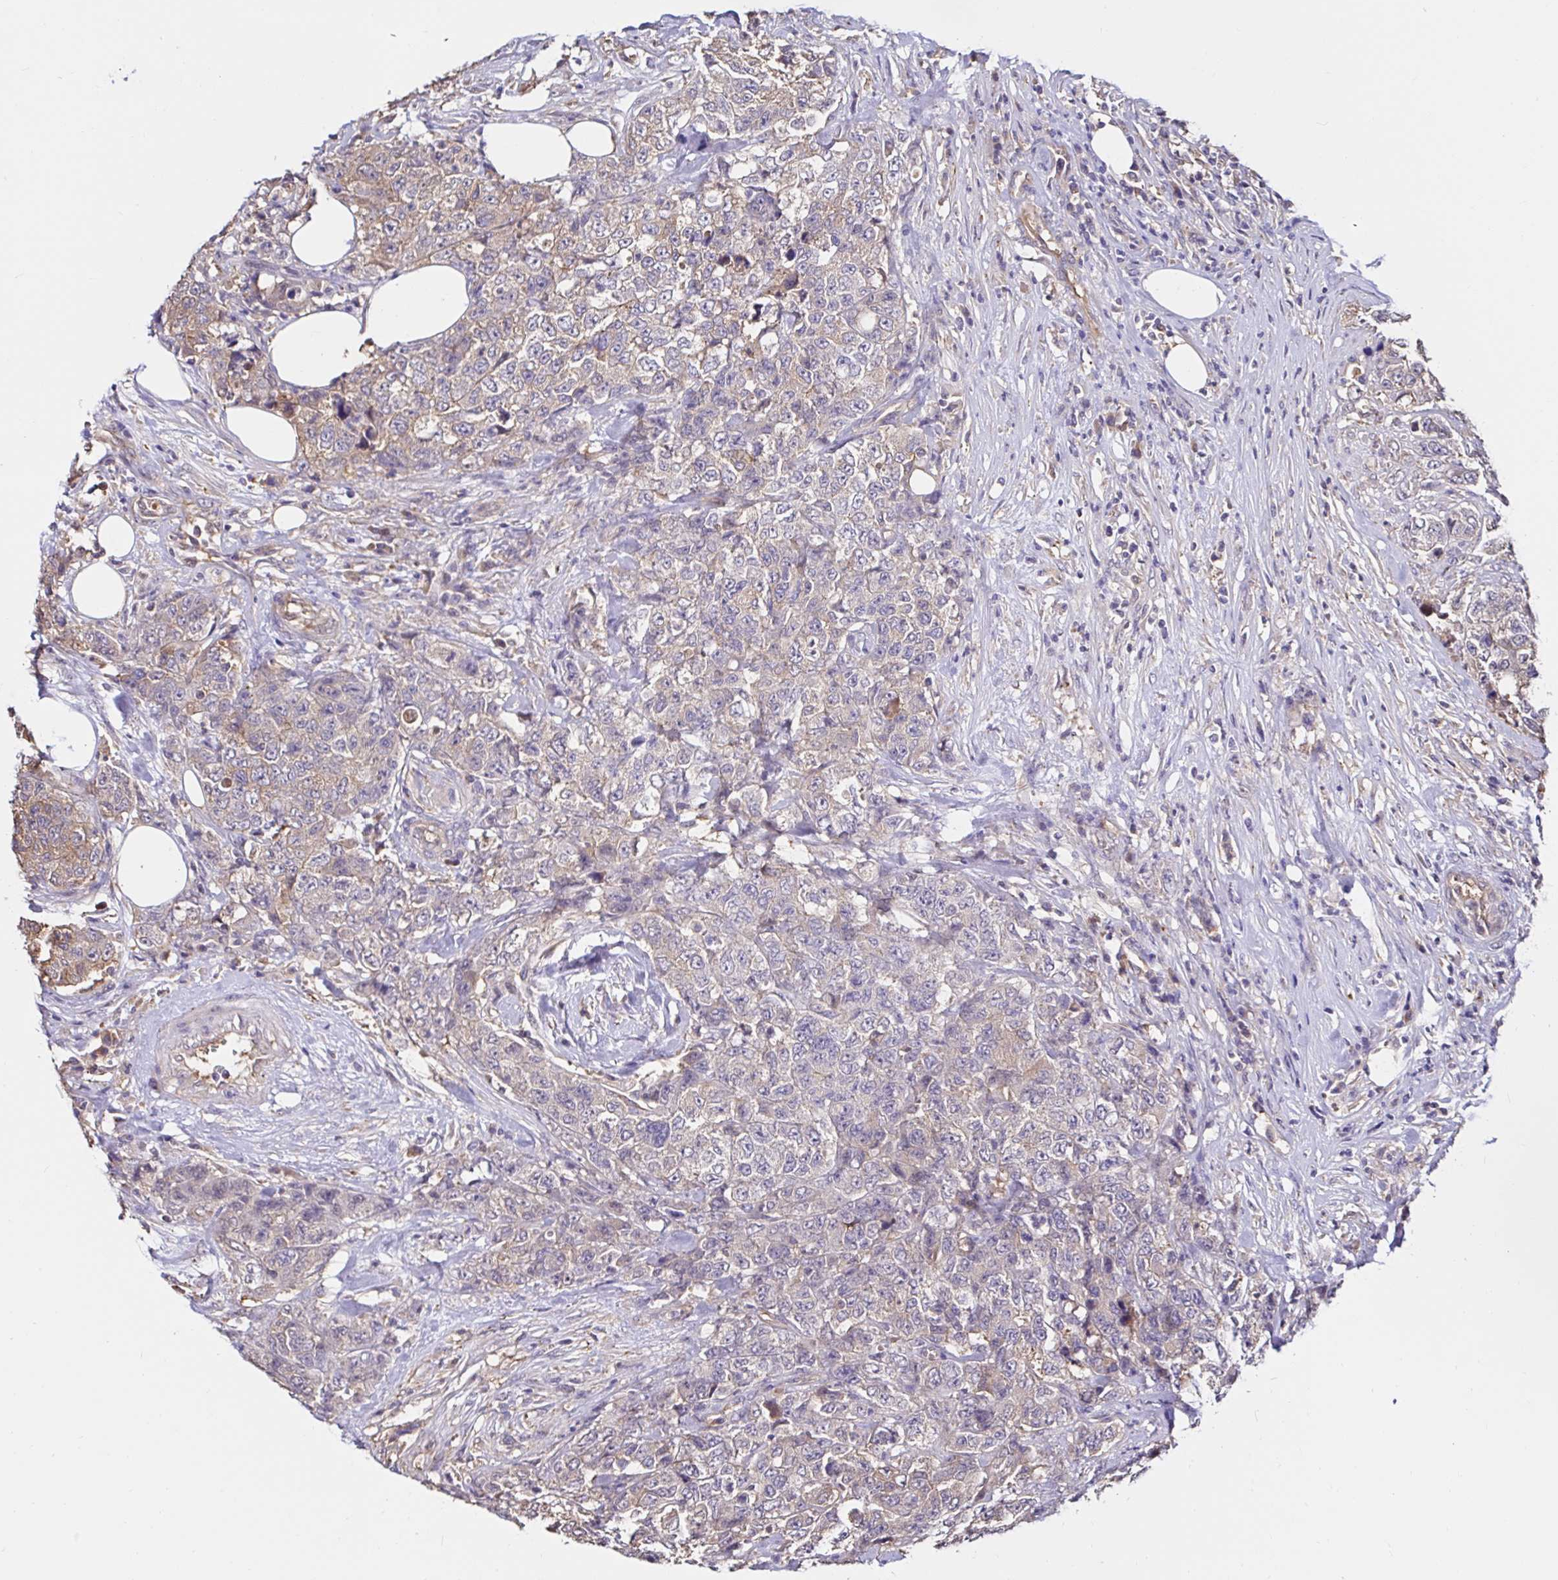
{"staining": {"intensity": "moderate", "quantity": "<25%", "location": "cytoplasmic/membranous"}, "tissue": "urothelial cancer", "cell_type": "Tumor cells", "image_type": "cancer", "snomed": [{"axis": "morphology", "description": "Urothelial carcinoma, High grade"}, {"axis": "topography", "description": "Urinary bladder"}], "caption": "Protein expression analysis of urothelial cancer demonstrates moderate cytoplasmic/membranous positivity in about <25% of tumor cells.", "gene": "RSRP1", "patient": {"sex": "female", "age": 78}}